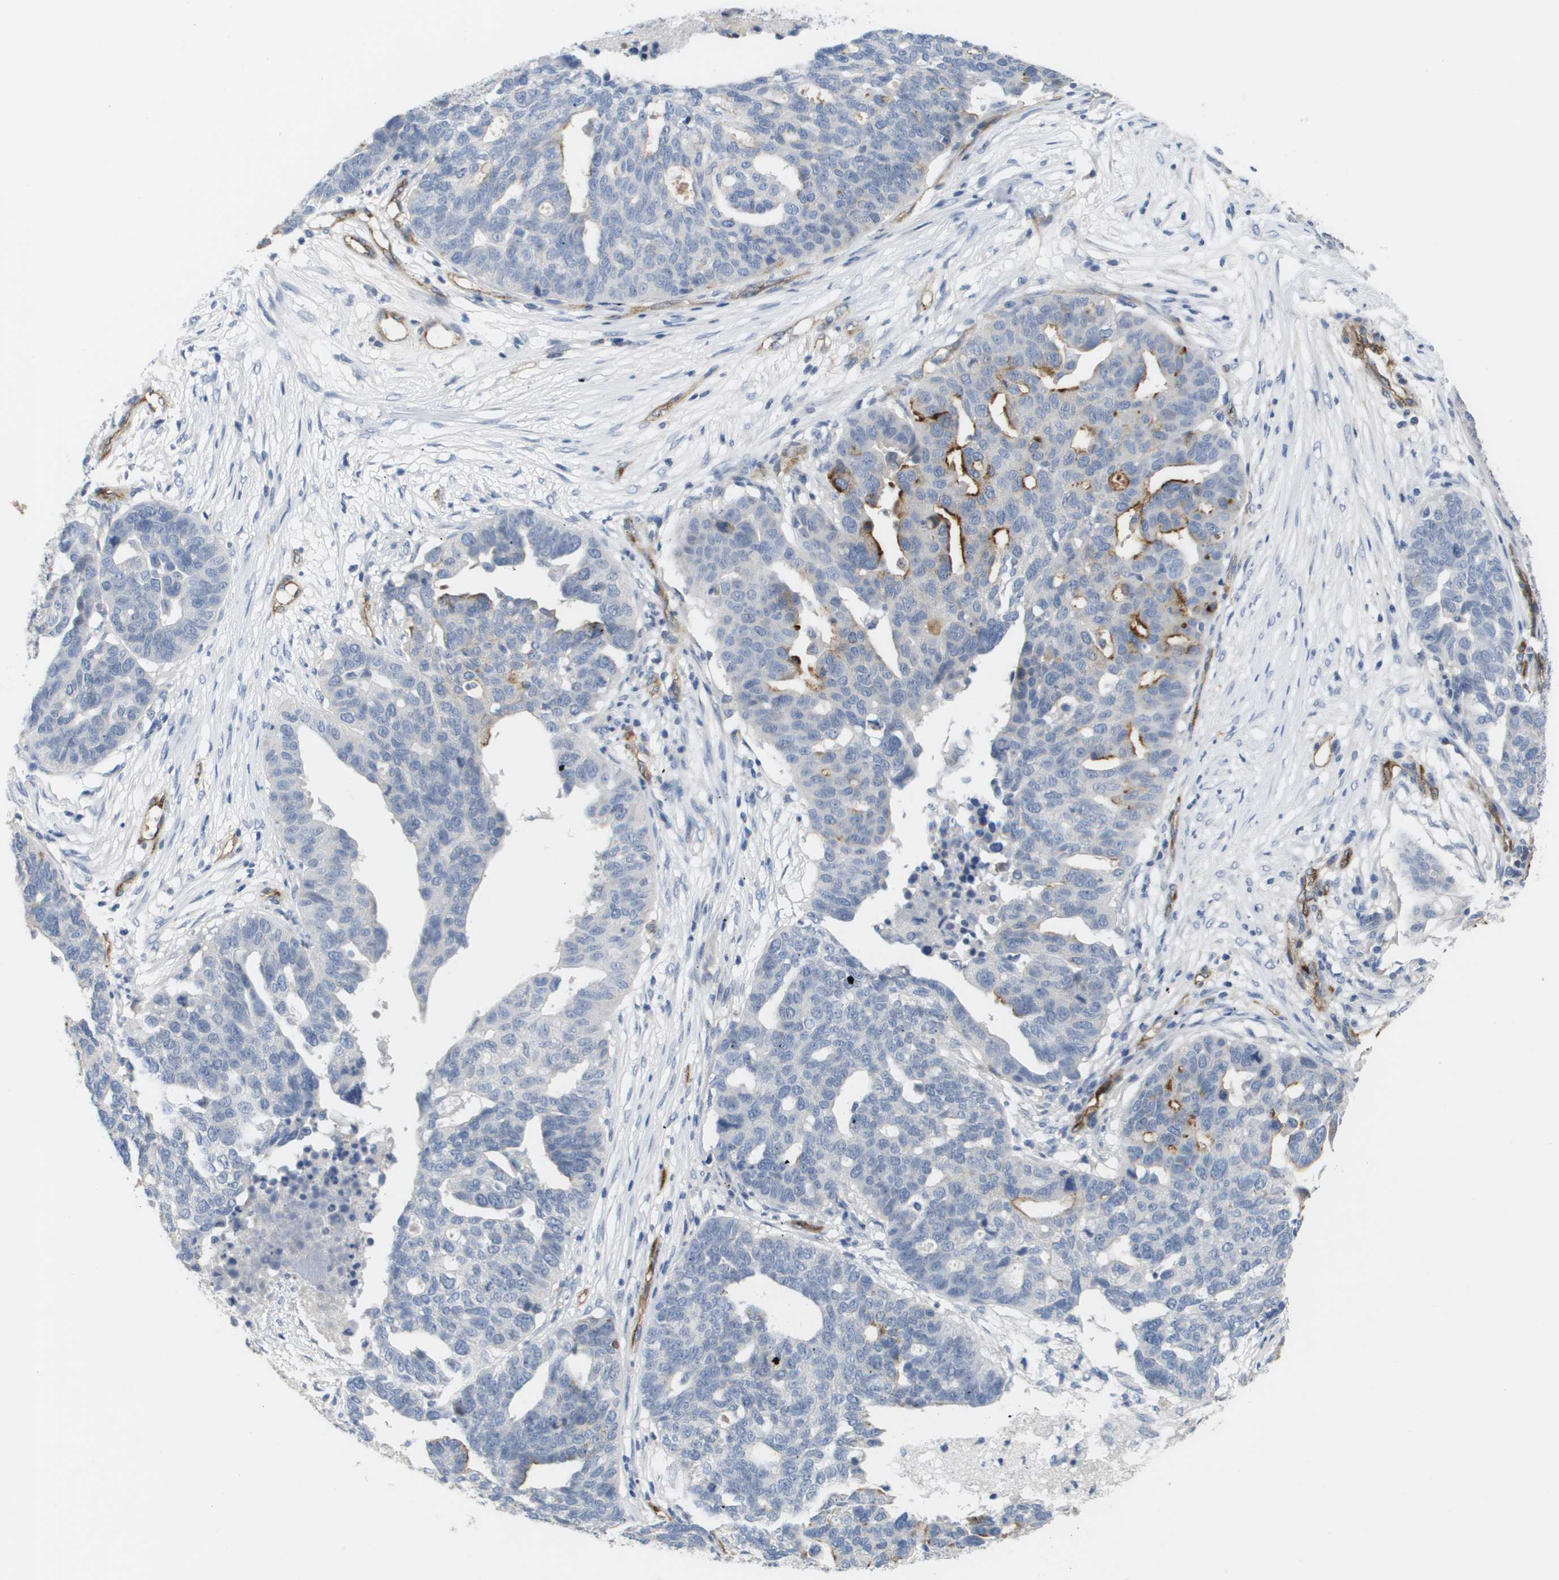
{"staining": {"intensity": "strong", "quantity": "<25%", "location": "cytoplasmic/membranous"}, "tissue": "ovarian cancer", "cell_type": "Tumor cells", "image_type": "cancer", "snomed": [{"axis": "morphology", "description": "Cystadenocarcinoma, serous, NOS"}, {"axis": "topography", "description": "Ovary"}], "caption": "An immunohistochemistry image of neoplastic tissue is shown. Protein staining in brown labels strong cytoplasmic/membranous positivity in ovarian cancer (serous cystadenocarcinoma) within tumor cells.", "gene": "ANGPT2", "patient": {"sex": "female", "age": 59}}